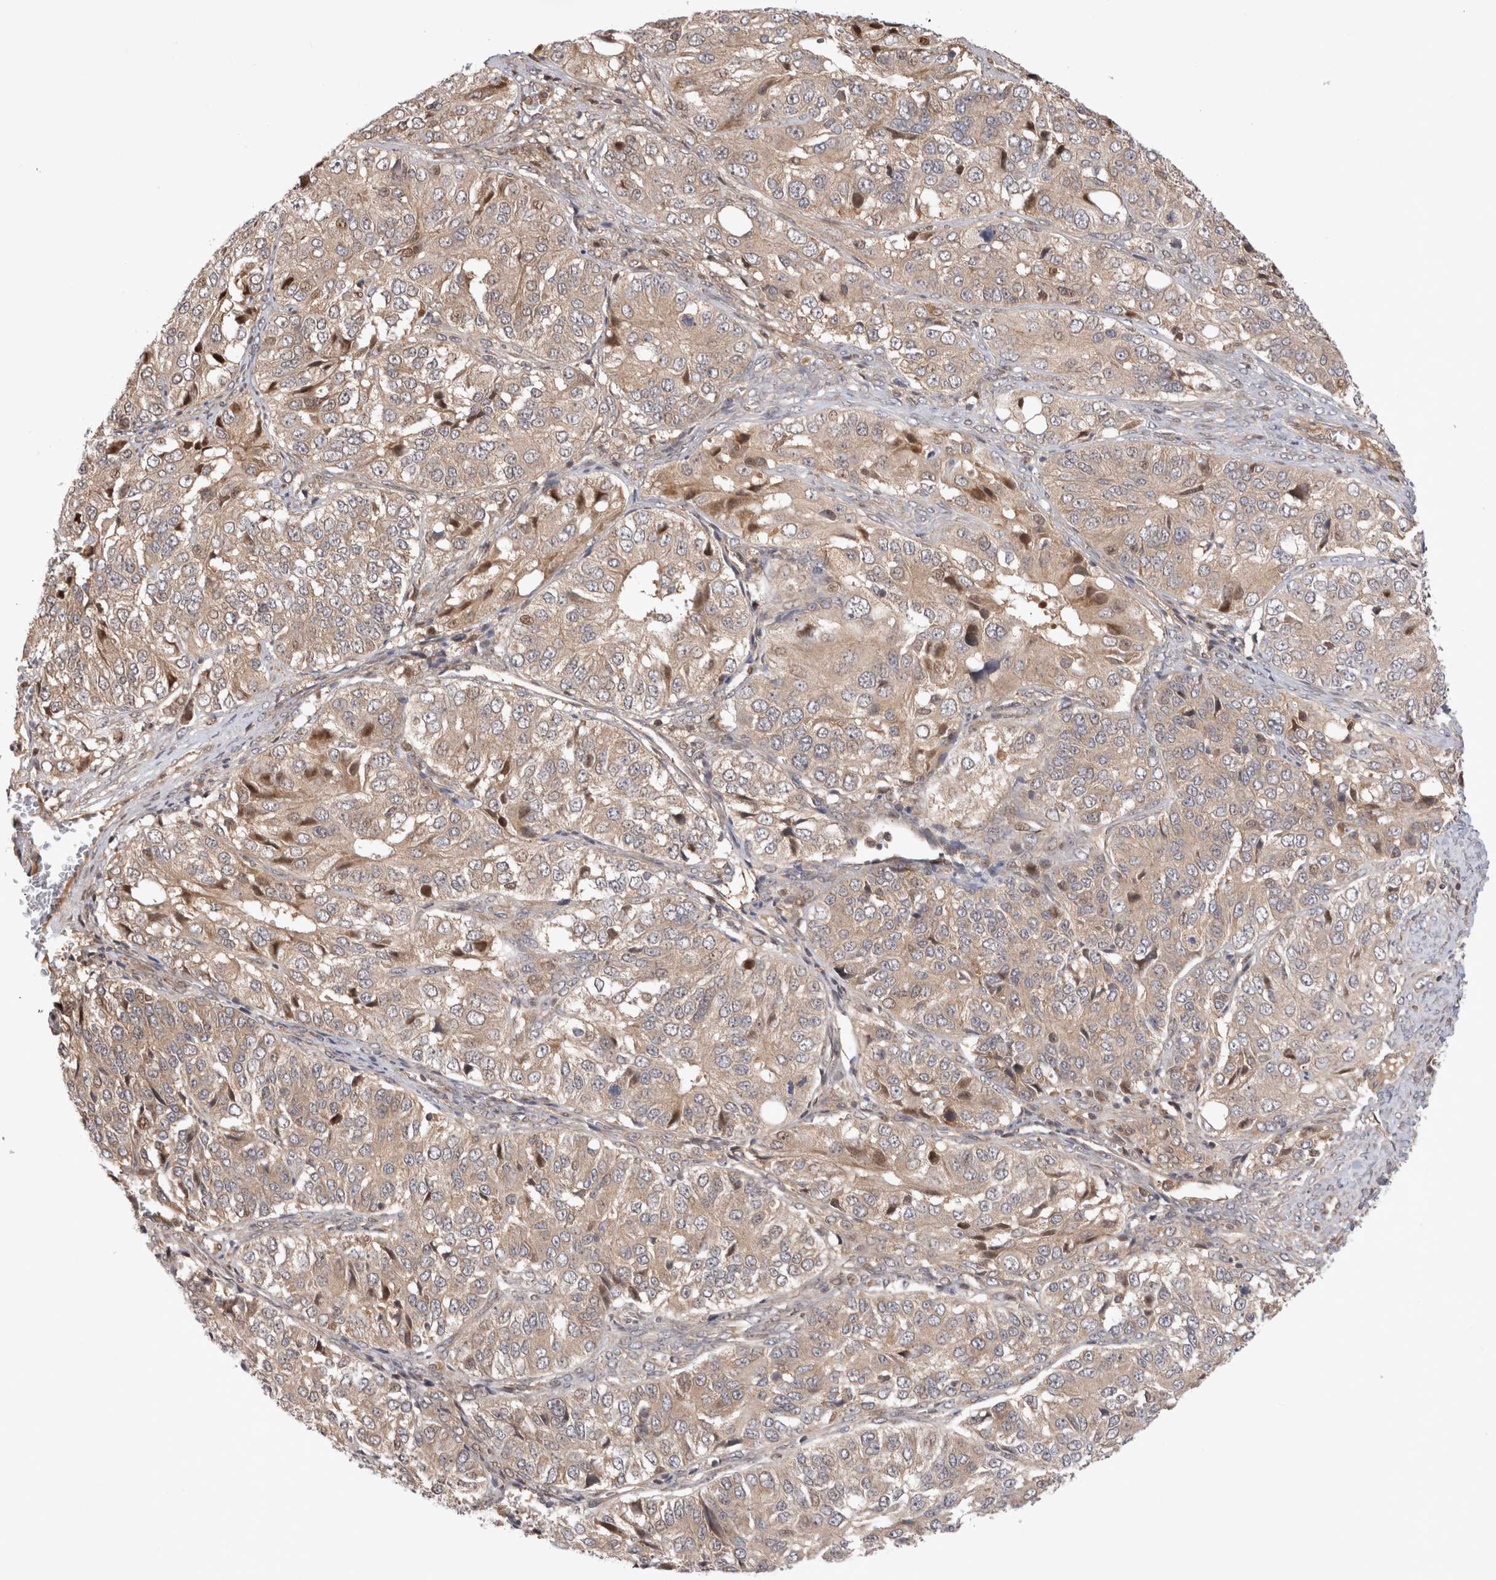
{"staining": {"intensity": "weak", "quantity": "25%-75%", "location": "cytoplasmic/membranous"}, "tissue": "ovarian cancer", "cell_type": "Tumor cells", "image_type": "cancer", "snomed": [{"axis": "morphology", "description": "Carcinoma, endometroid"}, {"axis": "topography", "description": "Ovary"}], "caption": "The micrograph exhibits staining of endometroid carcinoma (ovarian), revealing weak cytoplasmic/membranous protein staining (brown color) within tumor cells.", "gene": "HTT", "patient": {"sex": "female", "age": 51}}